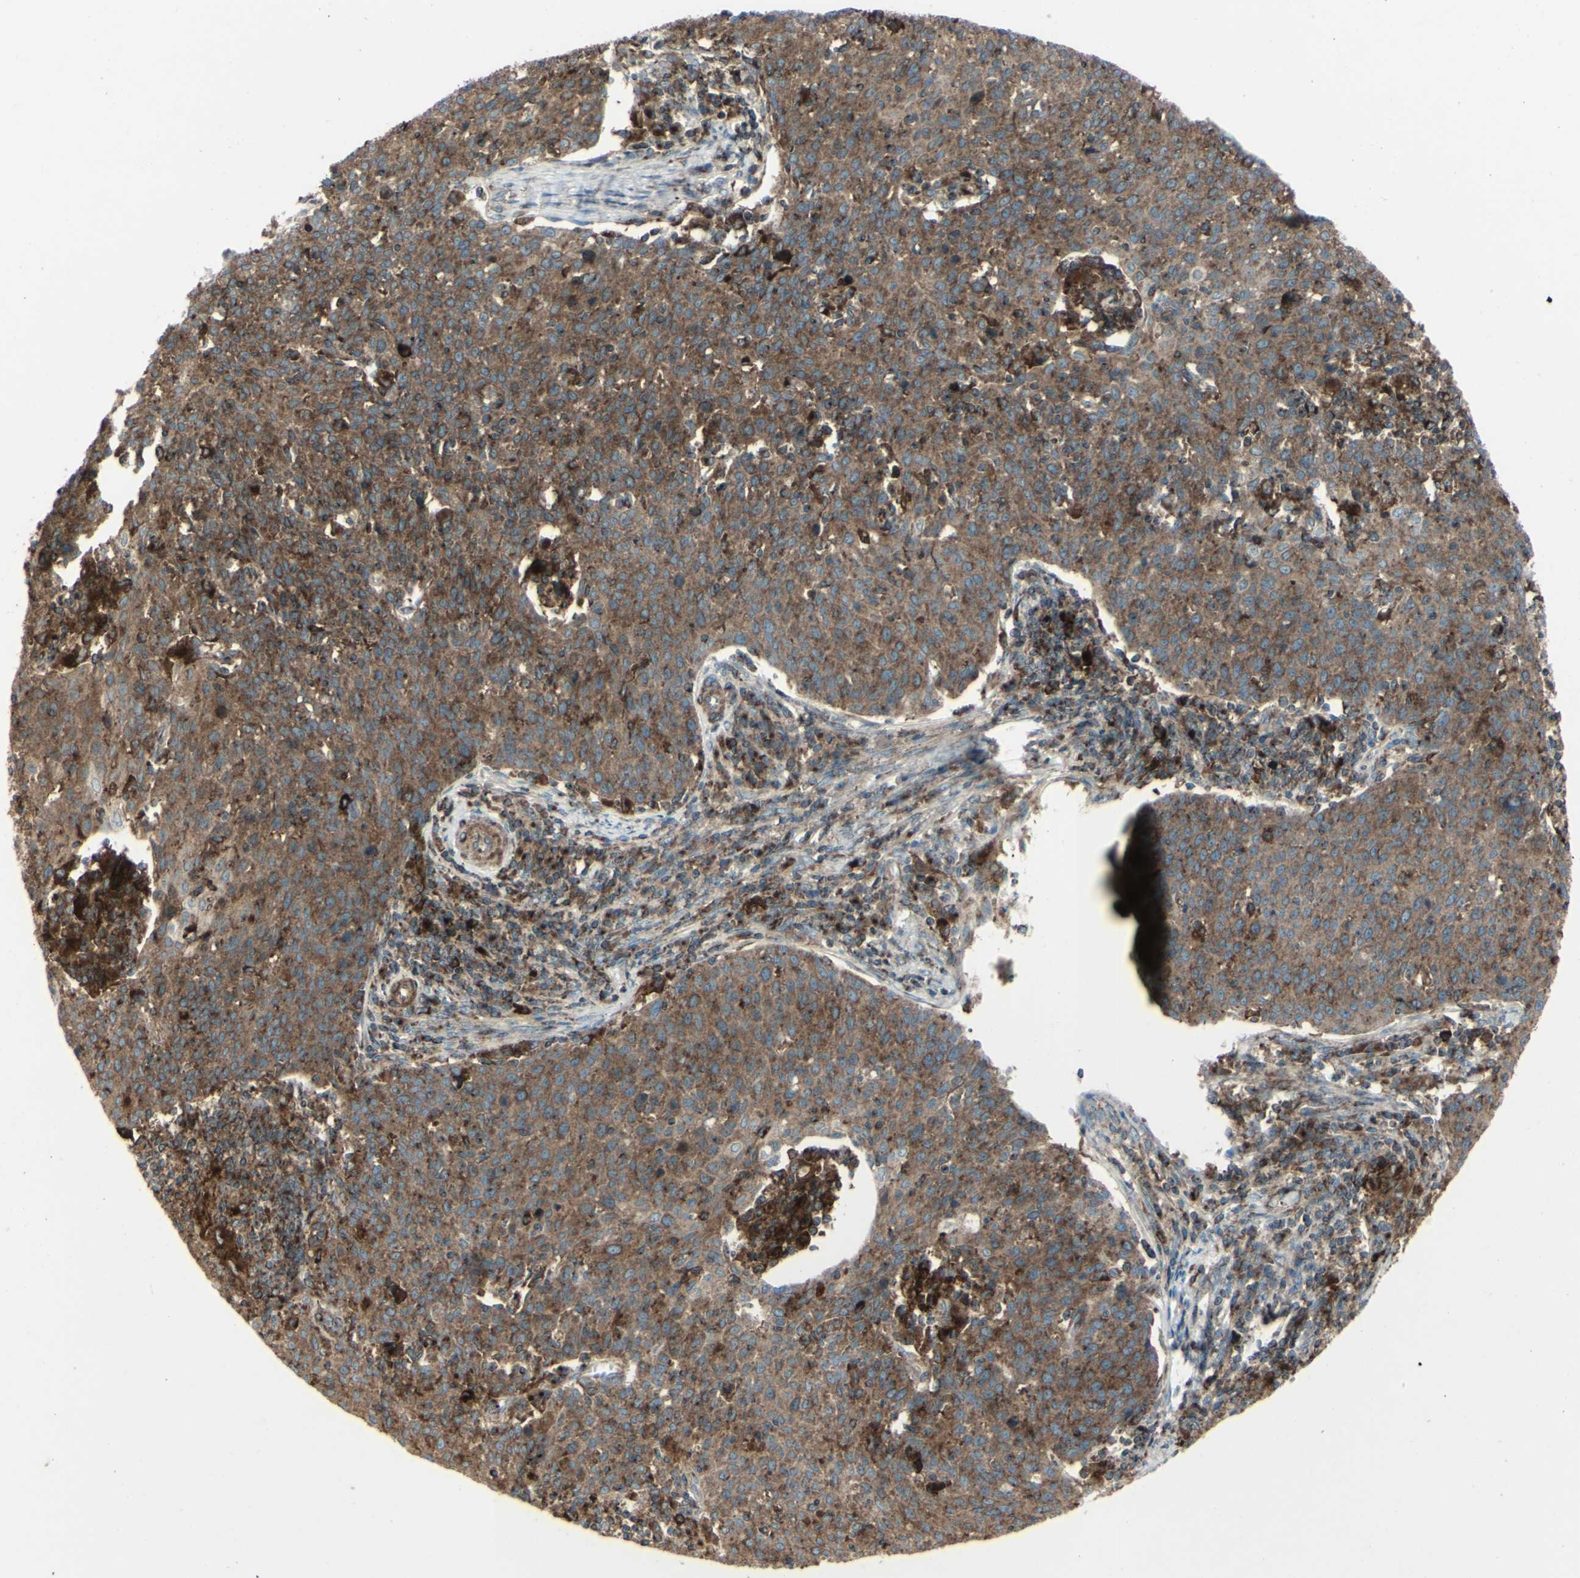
{"staining": {"intensity": "moderate", "quantity": ">75%", "location": "cytoplasmic/membranous"}, "tissue": "cervical cancer", "cell_type": "Tumor cells", "image_type": "cancer", "snomed": [{"axis": "morphology", "description": "Squamous cell carcinoma, NOS"}, {"axis": "topography", "description": "Cervix"}], "caption": "High-power microscopy captured an IHC image of cervical squamous cell carcinoma, revealing moderate cytoplasmic/membranous staining in approximately >75% of tumor cells.", "gene": "NAPA", "patient": {"sex": "female", "age": 38}}